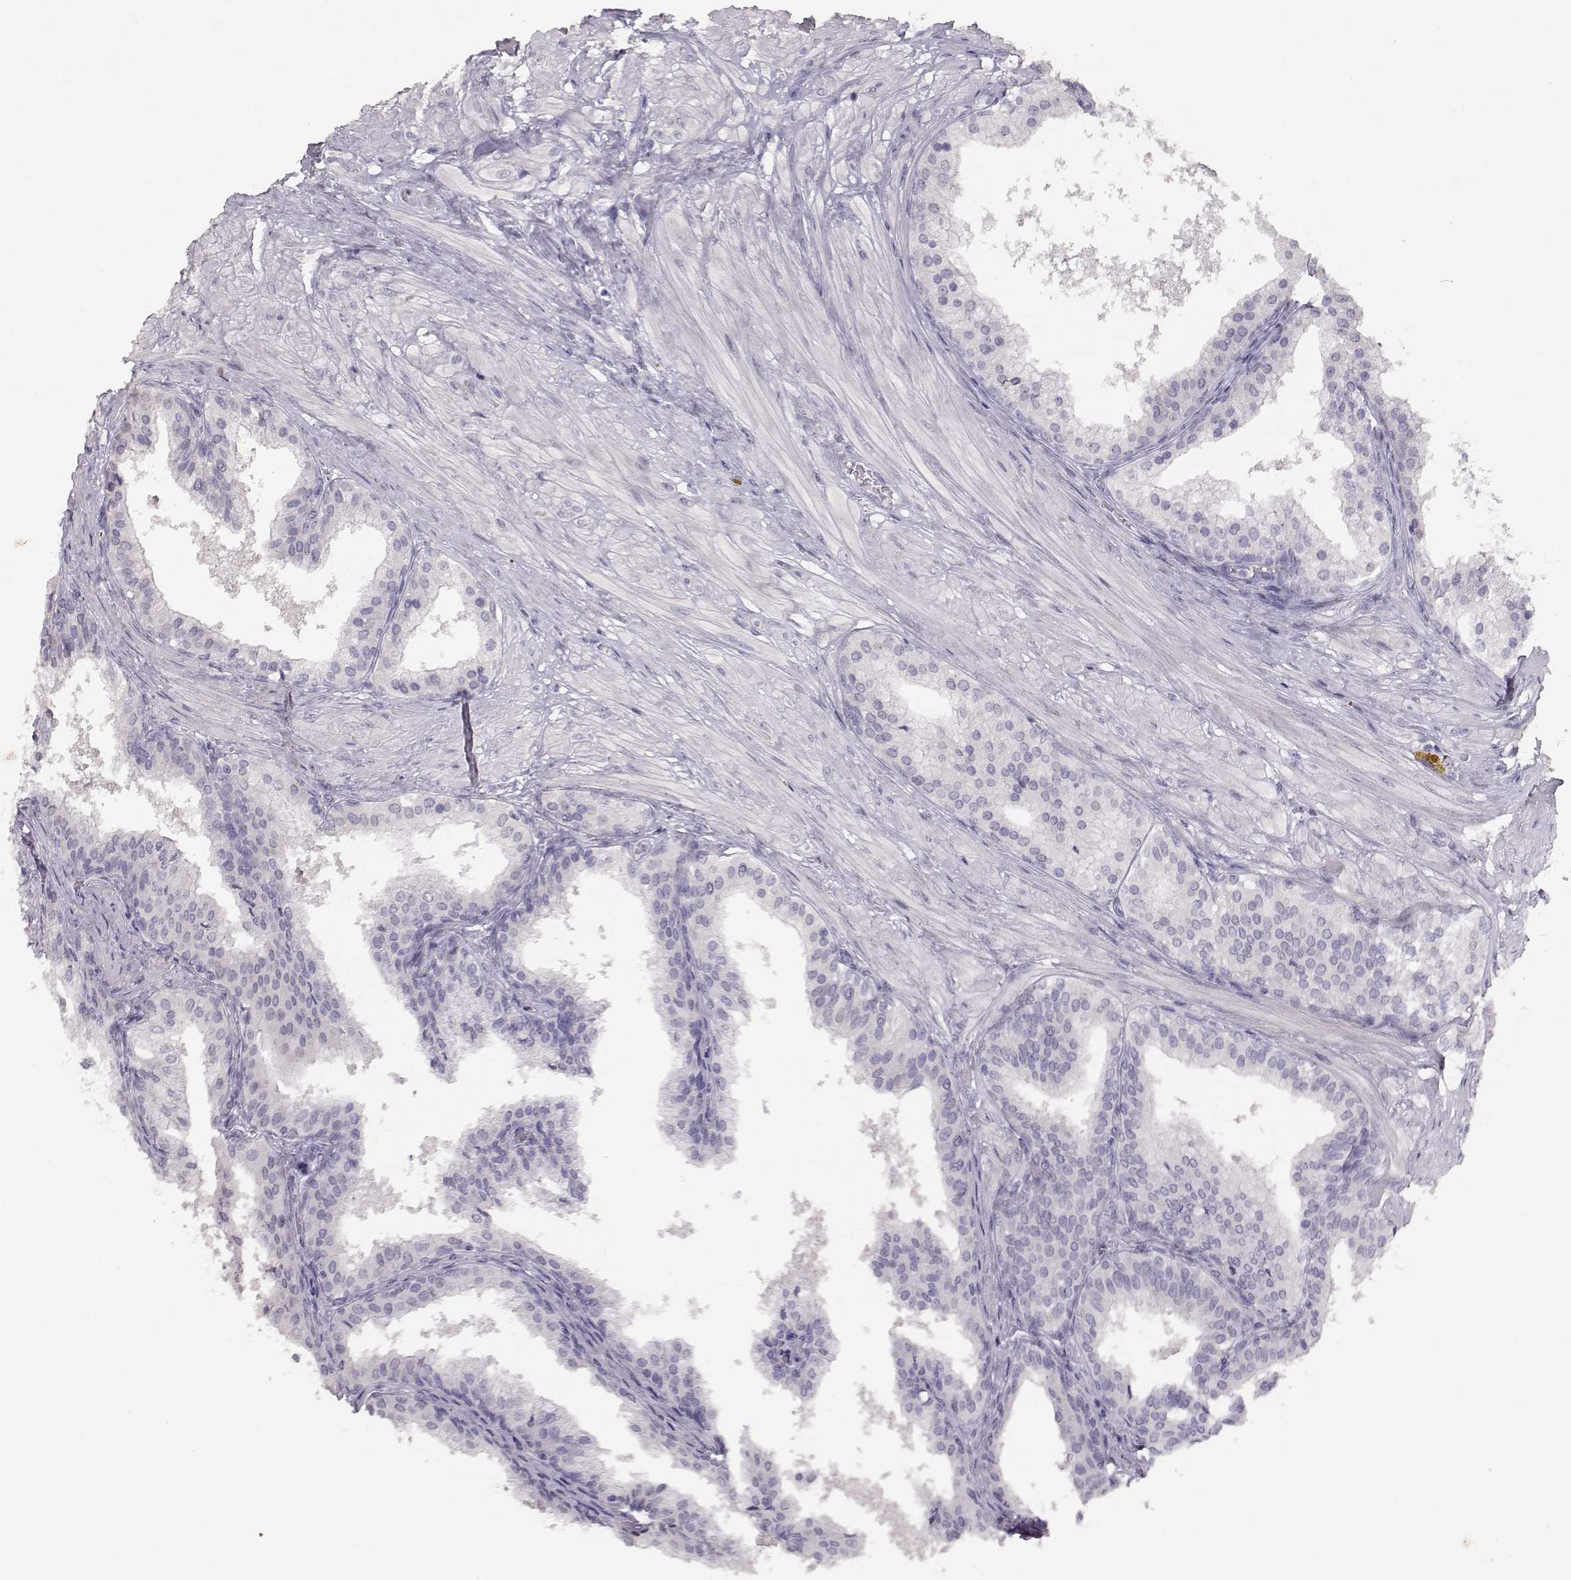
{"staining": {"intensity": "negative", "quantity": "none", "location": "none"}, "tissue": "prostate cancer", "cell_type": "Tumor cells", "image_type": "cancer", "snomed": [{"axis": "morphology", "description": "Adenocarcinoma, Low grade"}, {"axis": "topography", "description": "Prostate"}], "caption": "DAB (3,3'-diaminobenzidine) immunohistochemical staining of human low-grade adenocarcinoma (prostate) shows no significant positivity in tumor cells.", "gene": "TKTL1", "patient": {"sex": "male", "age": 56}}